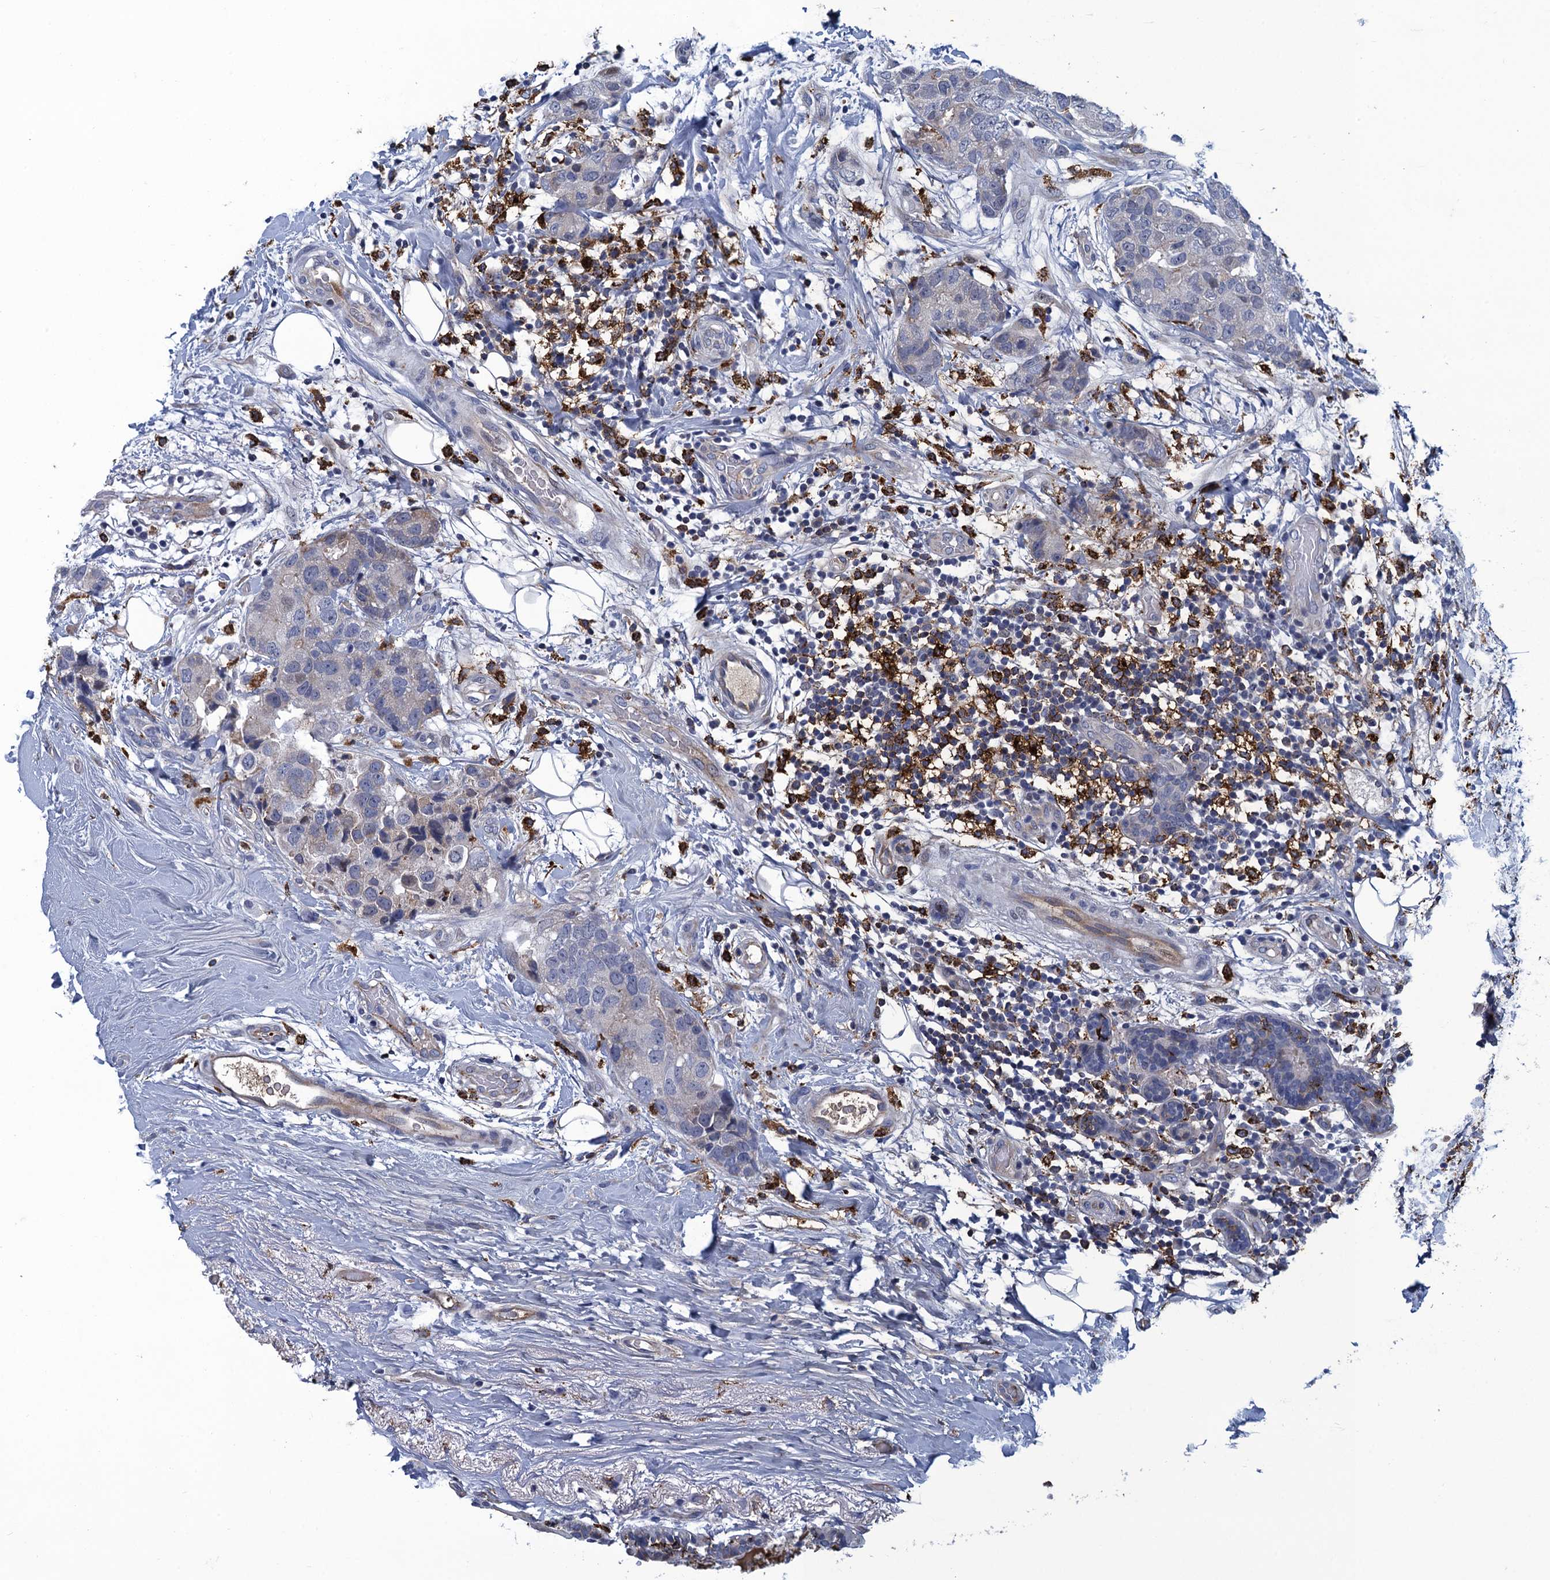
{"staining": {"intensity": "negative", "quantity": "none", "location": "none"}, "tissue": "breast cancer", "cell_type": "Tumor cells", "image_type": "cancer", "snomed": [{"axis": "morphology", "description": "Duct carcinoma"}, {"axis": "topography", "description": "Breast"}], "caption": "Tumor cells show no significant positivity in breast cancer.", "gene": "DNHD1", "patient": {"sex": "female", "age": 62}}